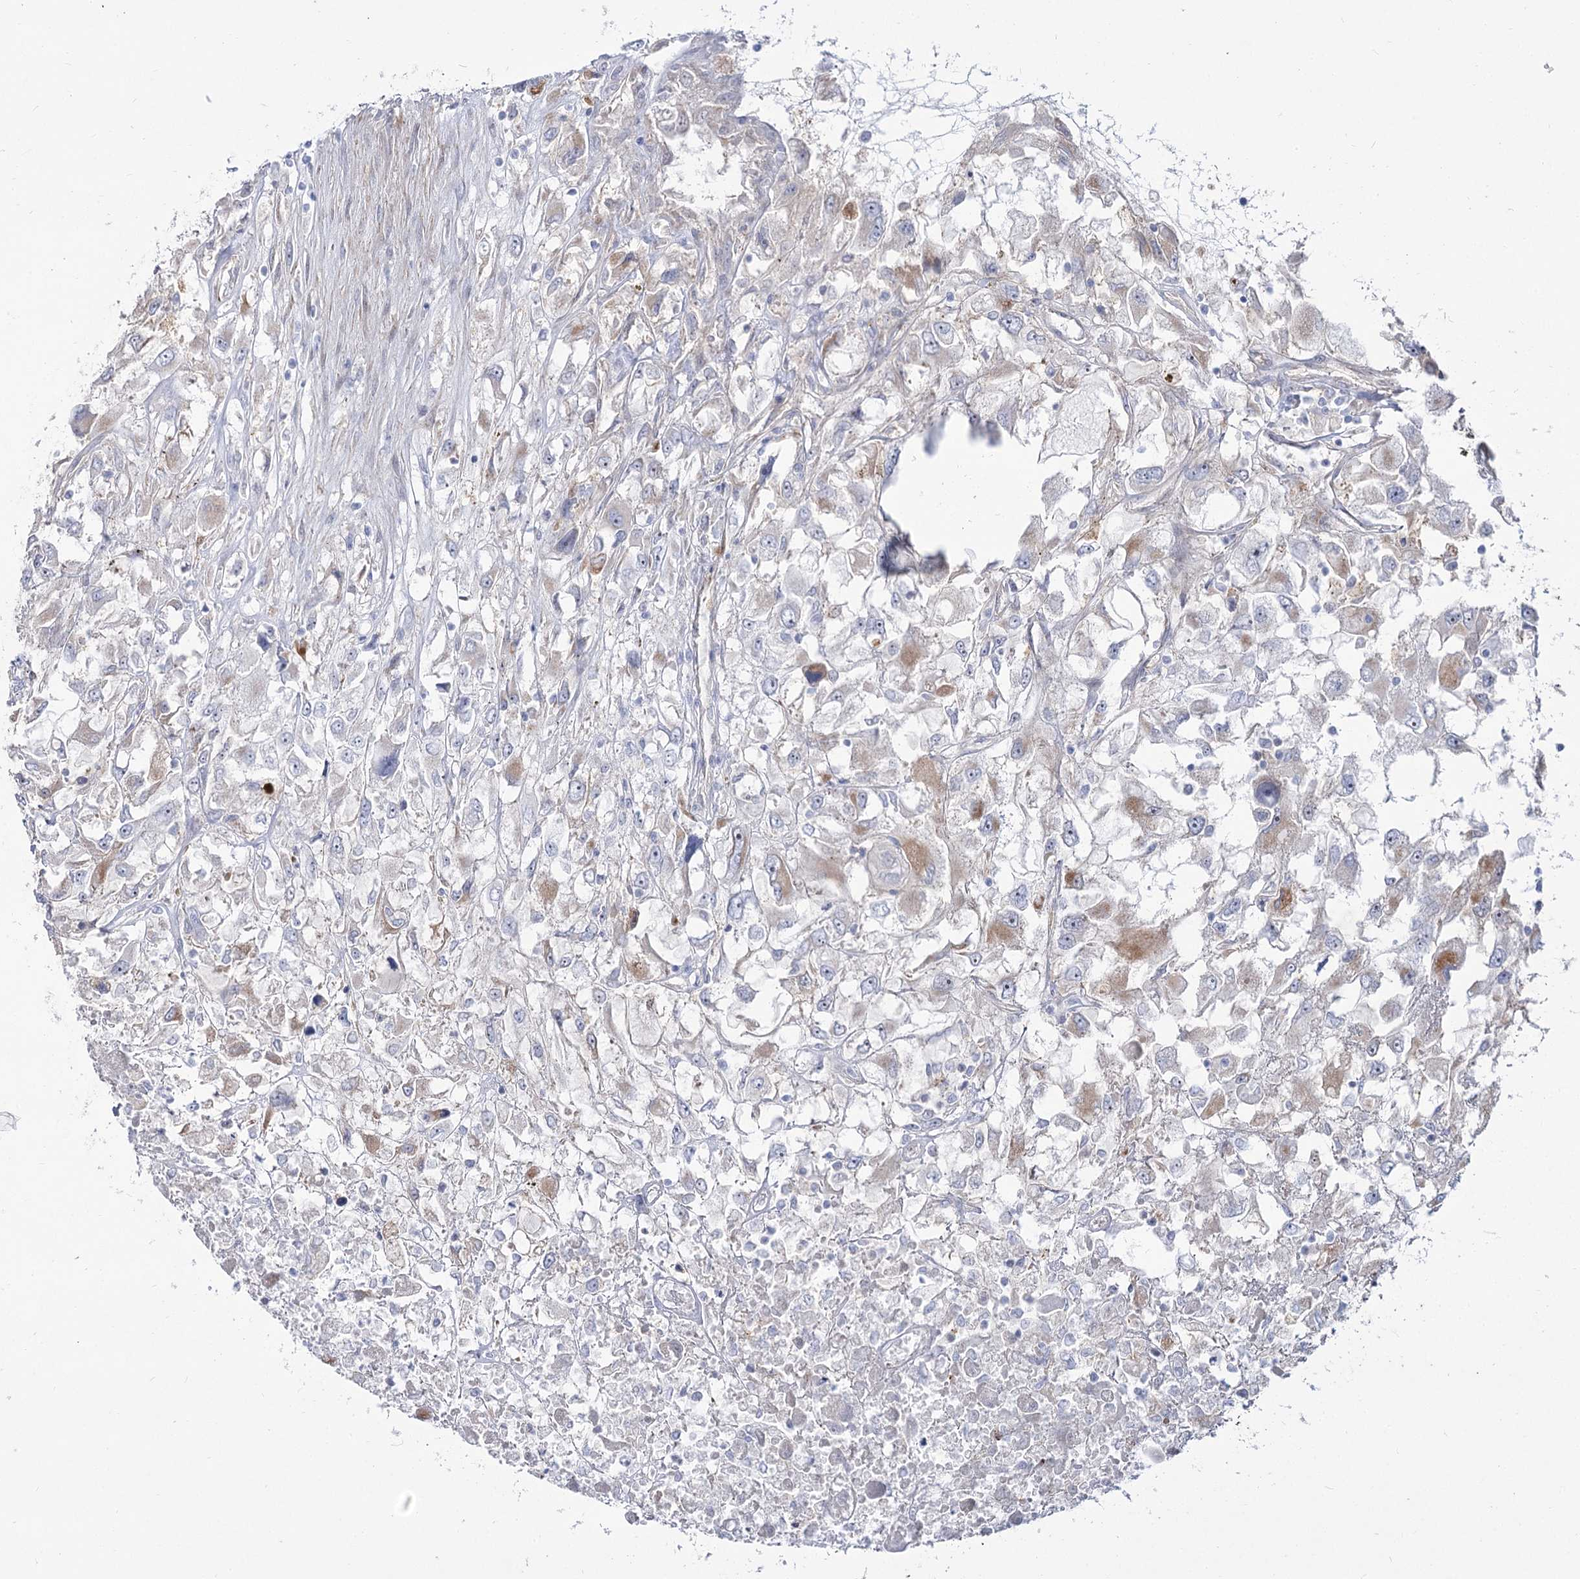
{"staining": {"intensity": "weak", "quantity": "<25%", "location": "cytoplasmic/membranous"}, "tissue": "renal cancer", "cell_type": "Tumor cells", "image_type": "cancer", "snomed": [{"axis": "morphology", "description": "Adenocarcinoma, NOS"}, {"axis": "topography", "description": "Kidney"}], "caption": "Renal adenocarcinoma was stained to show a protein in brown. There is no significant expression in tumor cells.", "gene": "SUOX", "patient": {"sex": "female", "age": 52}}